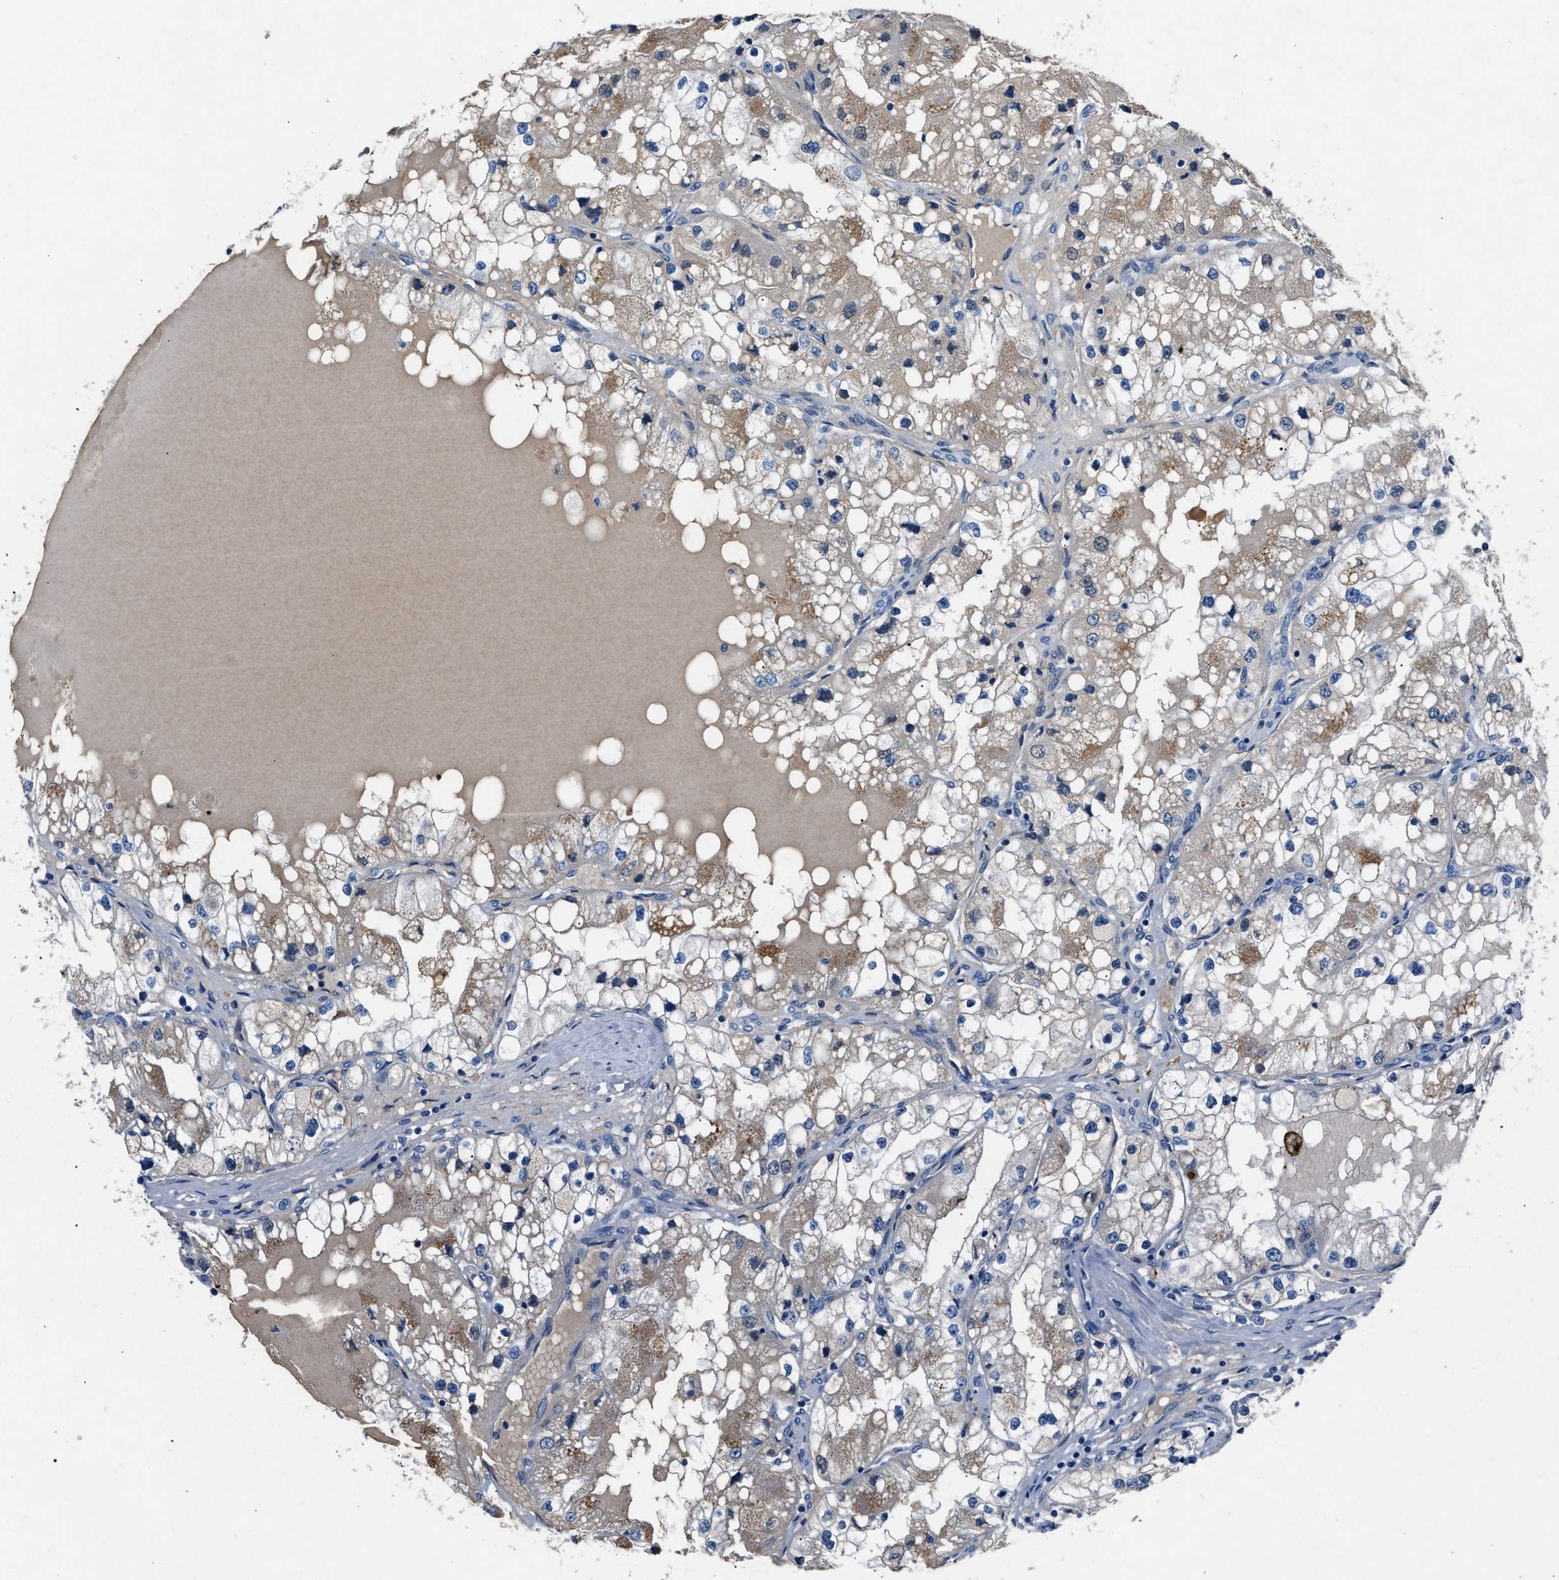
{"staining": {"intensity": "weak", "quantity": "25%-75%", "location": "cytoplasmic/membranous"}, "tissue": "renal cancer", "cell_type": "Tumor cells", "image_type": "cancer", "snomed": [{"axis": "morphology", "description": "Adenocarcinoma, NOS"}, {"axis": "topography", "description": "Kidney"}], "caption": "Human renal adenocarcinoma stained with a protein marker displays weak staining in tumor cells.", "gene": "DNAAF5", "patient": {"sex": "male", "age": 68}}